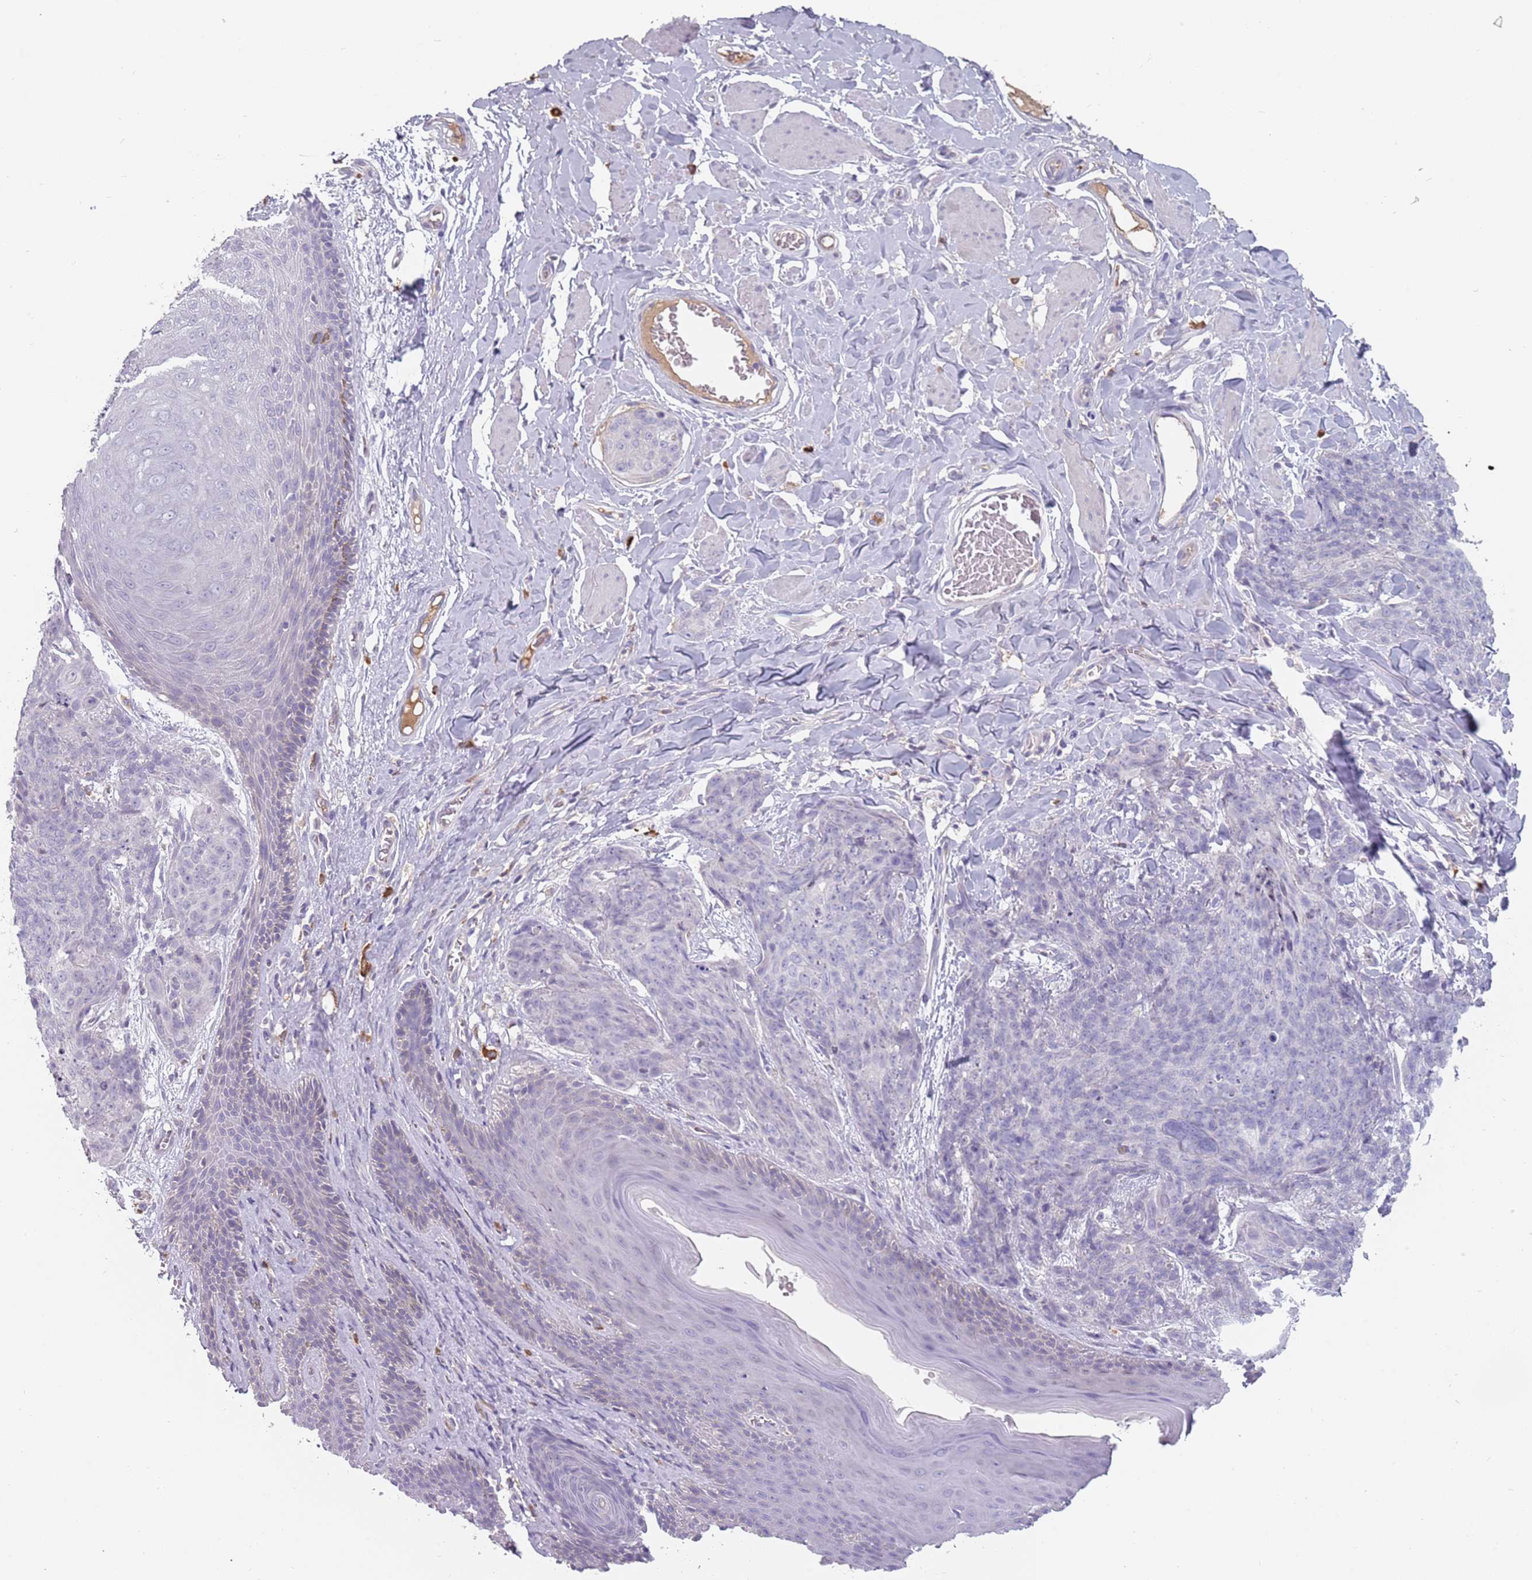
{"staining": {"intensity": "negative", "quantity": "none", "location": "none"}, "tissue": "skin cancer", "cell_type": "Tumor cells", "image_type": "cancer", "snomed": [{"axis": "morphology", "description": "Squamous cell carcinoma, NOS"}, {"axis": "topography", "description": "Skin"}, {"axis": "topography", "description": "Vulva"}], "caption": "High magnification brightfield microscopy of skin cancer stained with DAB (brown) and counterstained with hematoxylin (blue): tumor cells show no significant expression. (IHC, brightfield microscopy, high magnification).", "gene": "DDX4", "patient": {"sex": "female", "age": 85}}